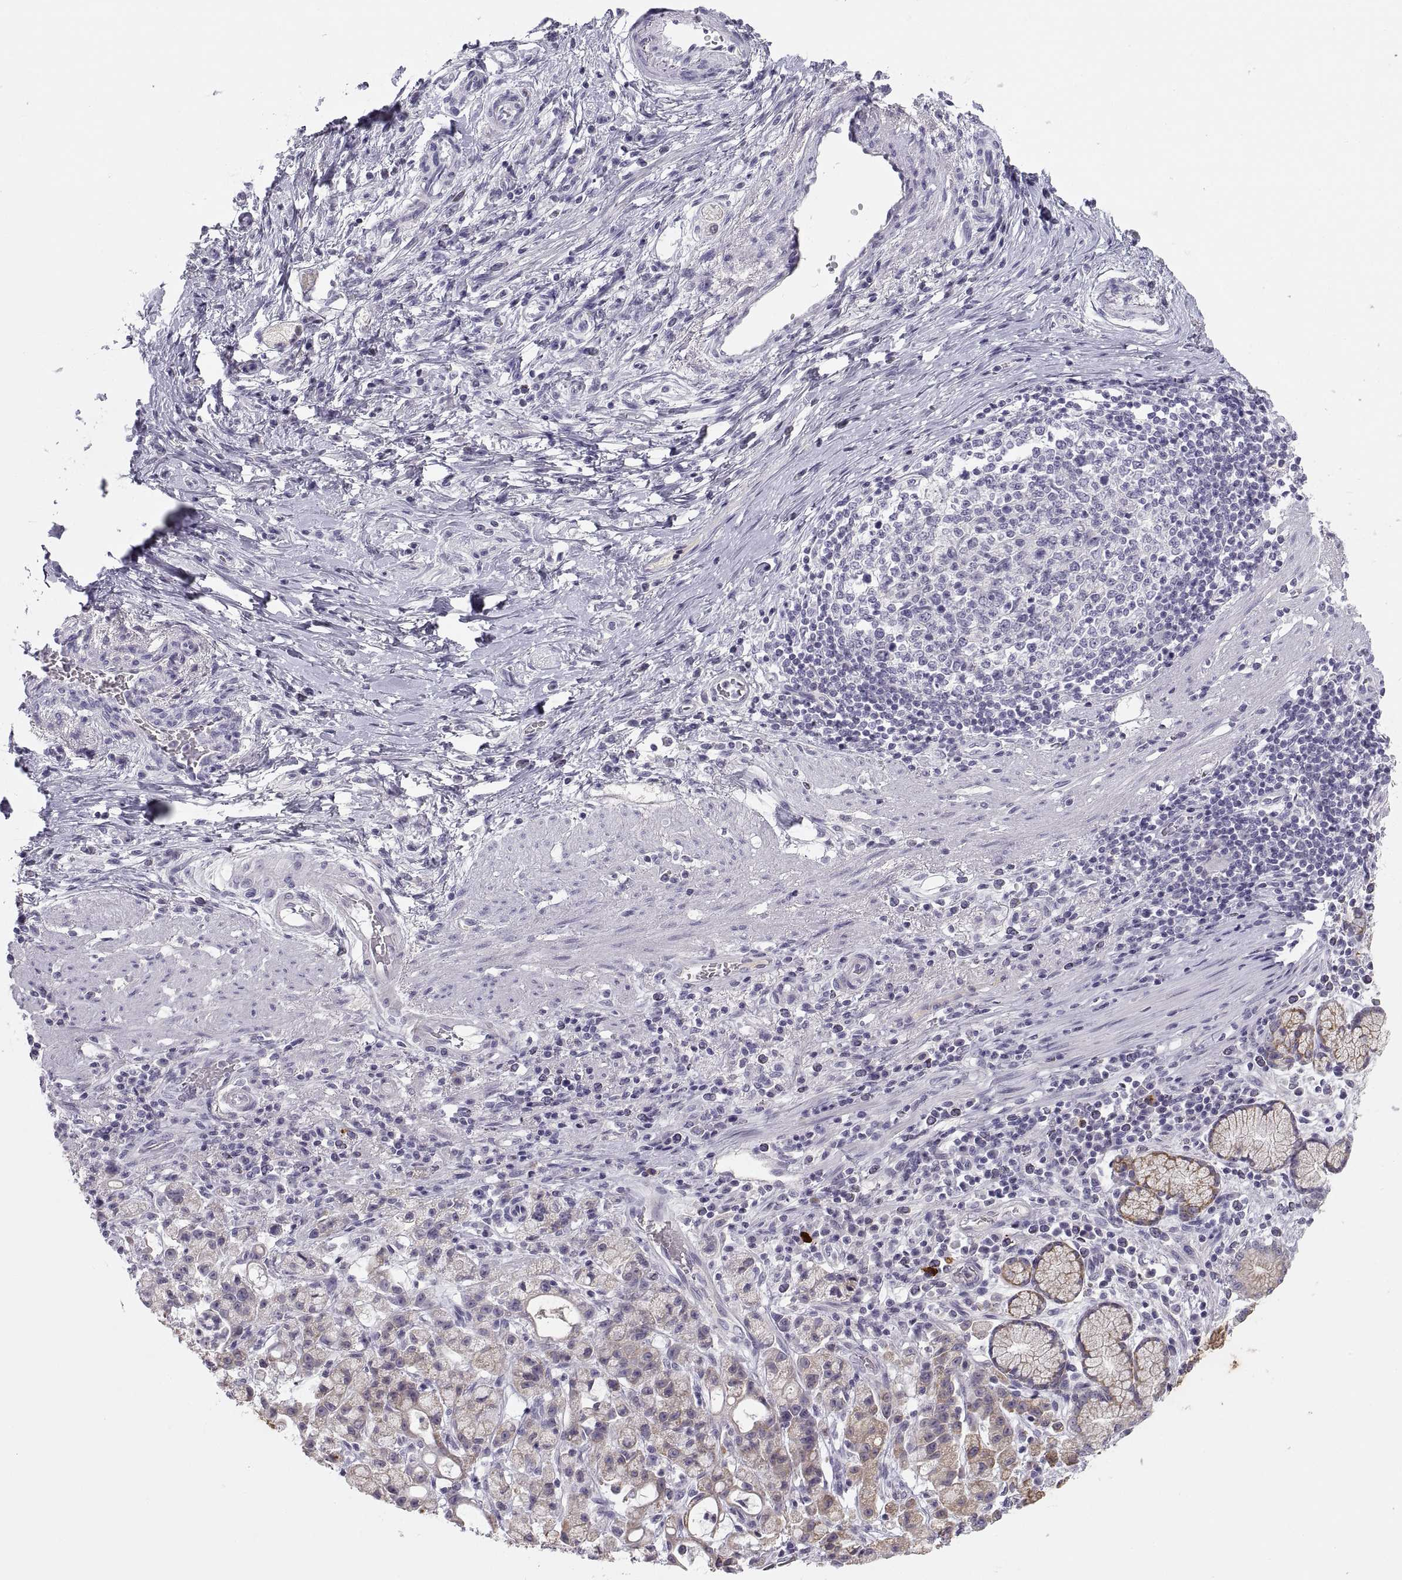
{"staining": {"intensity": "negative", "quantity": "none", "location": "none"}, "tissue": "stomach cancer", "cell_type": "Tumor cells", "image_type": "cancer", "snomed": [{"axis": "morphology", "description": "Adenocarcinoma, NOS"}, {"axis": "topography", "description": "Stomach"}], "caption": "Tumor cells are negative for protein expression in human stomach cancer.", "gene": "MAGEB2", "patient": {"sex": "male", "age": 58}}